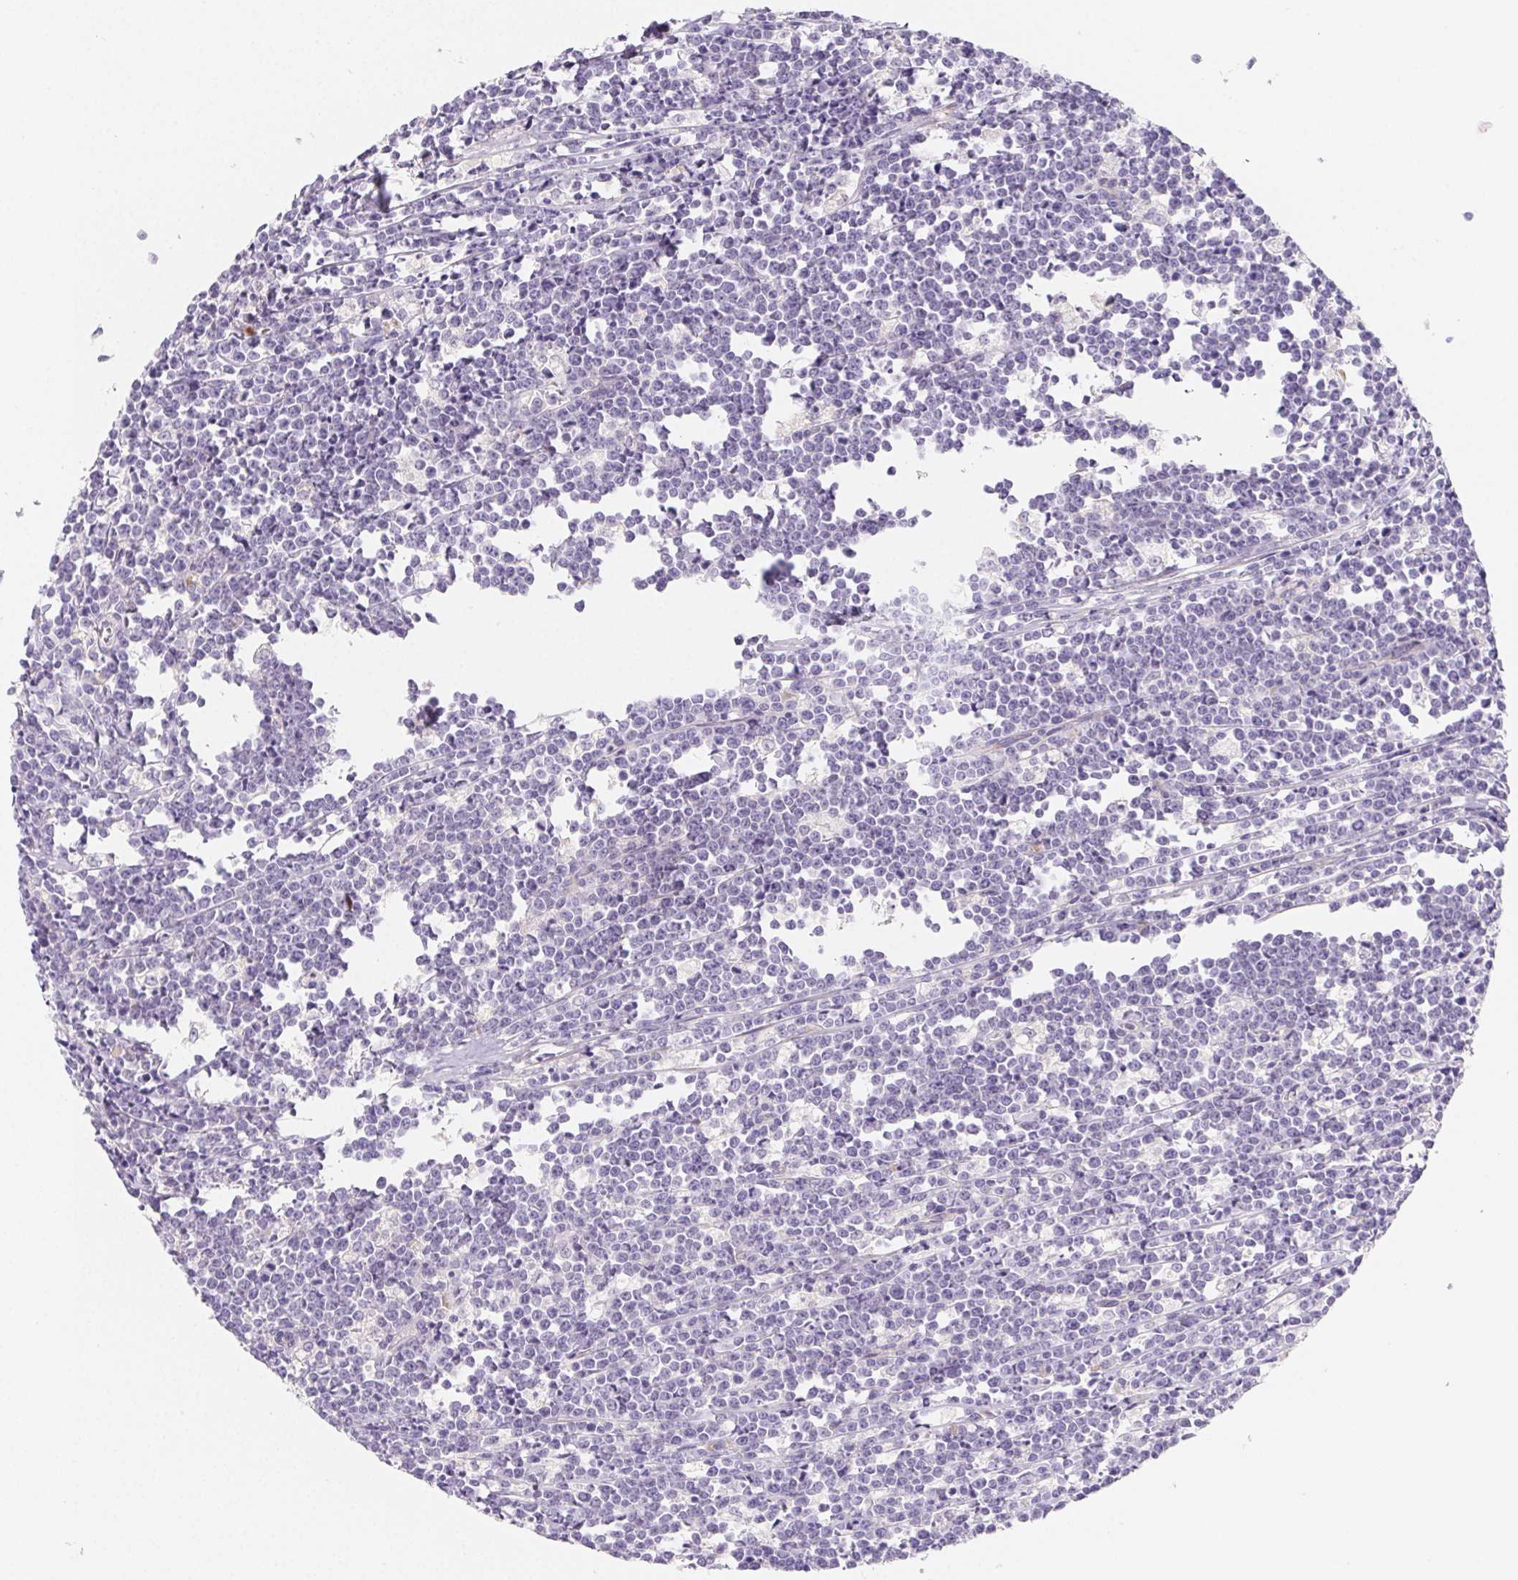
{"staining": {"intensity": "negative", "quantity": "none", "location": "none"}, "tissue": "lymphoma", "cell_type": "Tumor cells", "image_type": "cancer", "snomed": [{"axis": "morphology", "description": "Malignant lymphoma, non-Hodgkin's type, High grade"}, {"axis": "topography", "description": "Small intestine"}], "caption": "High magnification brightfield microscopy of high-grade malignant lymphoma, non-Hodgkin's type stained with DAB (3,3'-diaminobenzidine) (brown) and counterstained with hematoxylin (blue): tumor cells show no significant staining. Nuclei are stained in blue.", "gene": "ITIH2", "patient": {"sex": "female", "age": 56}}